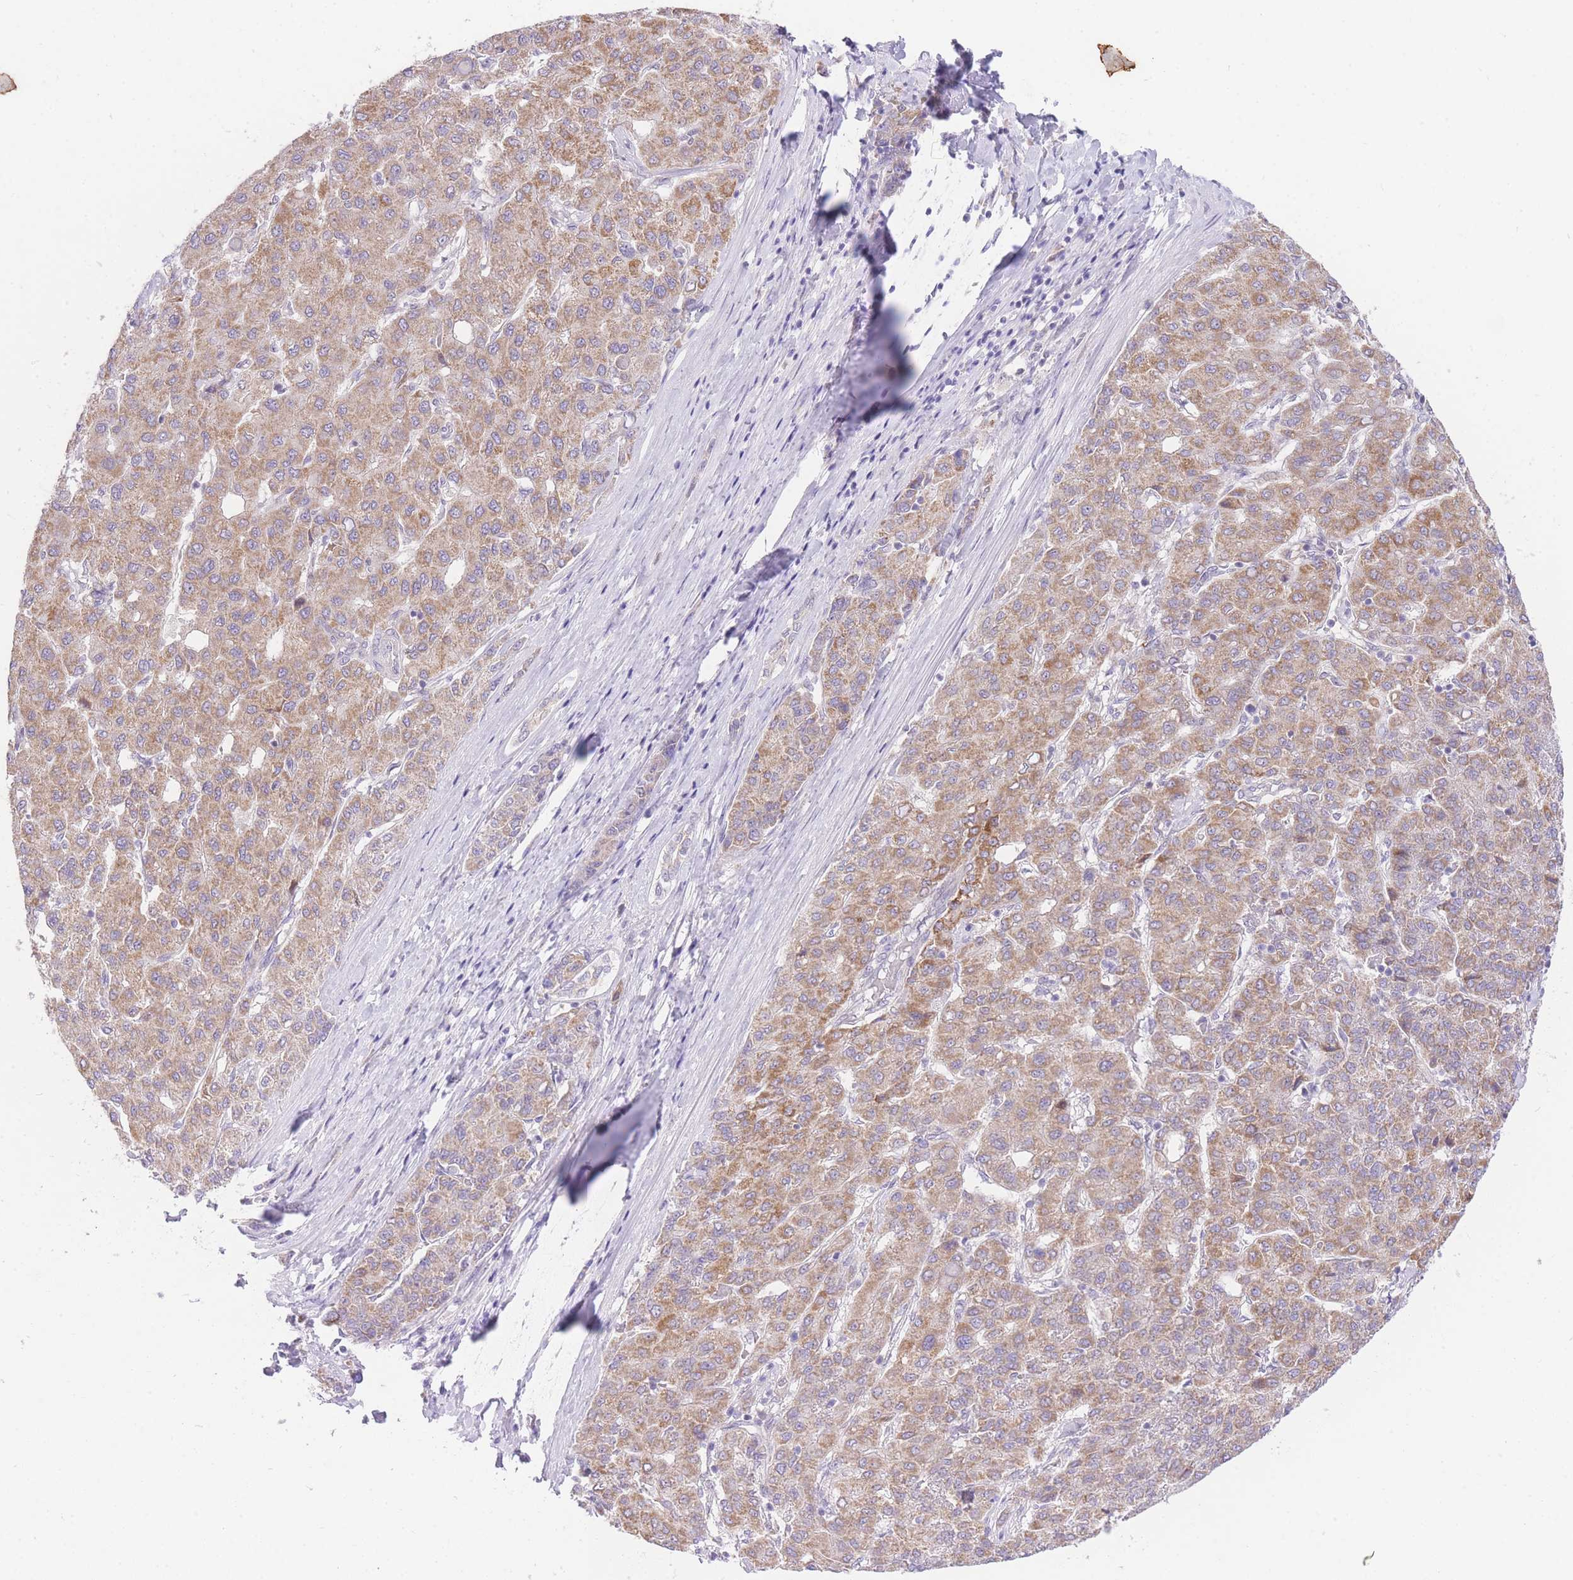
{"staining": {"intensity": "moderate", "quantity": ">75%", "location": "cytoplasmic/membranous"}, "tissue": "liver cancer", "cell_type": "Tumor cells", "image_type": "cancer", "snomed": [{"axis": "morphology", "description": "Carcinoma, Hepatocellular, NOS"}, {"axis": "topography", "description": "Liver"}], "caption": "This micrograph displays immunohistochemistry (IHC) staining of liver cancer (hepatocellular carcinoma), with medium moderate cytoplasmic/membranous expression in approximately >75% of tumor cells.", "gene": "UBXN7", "patient": {"sex": "male", "age": 65}}